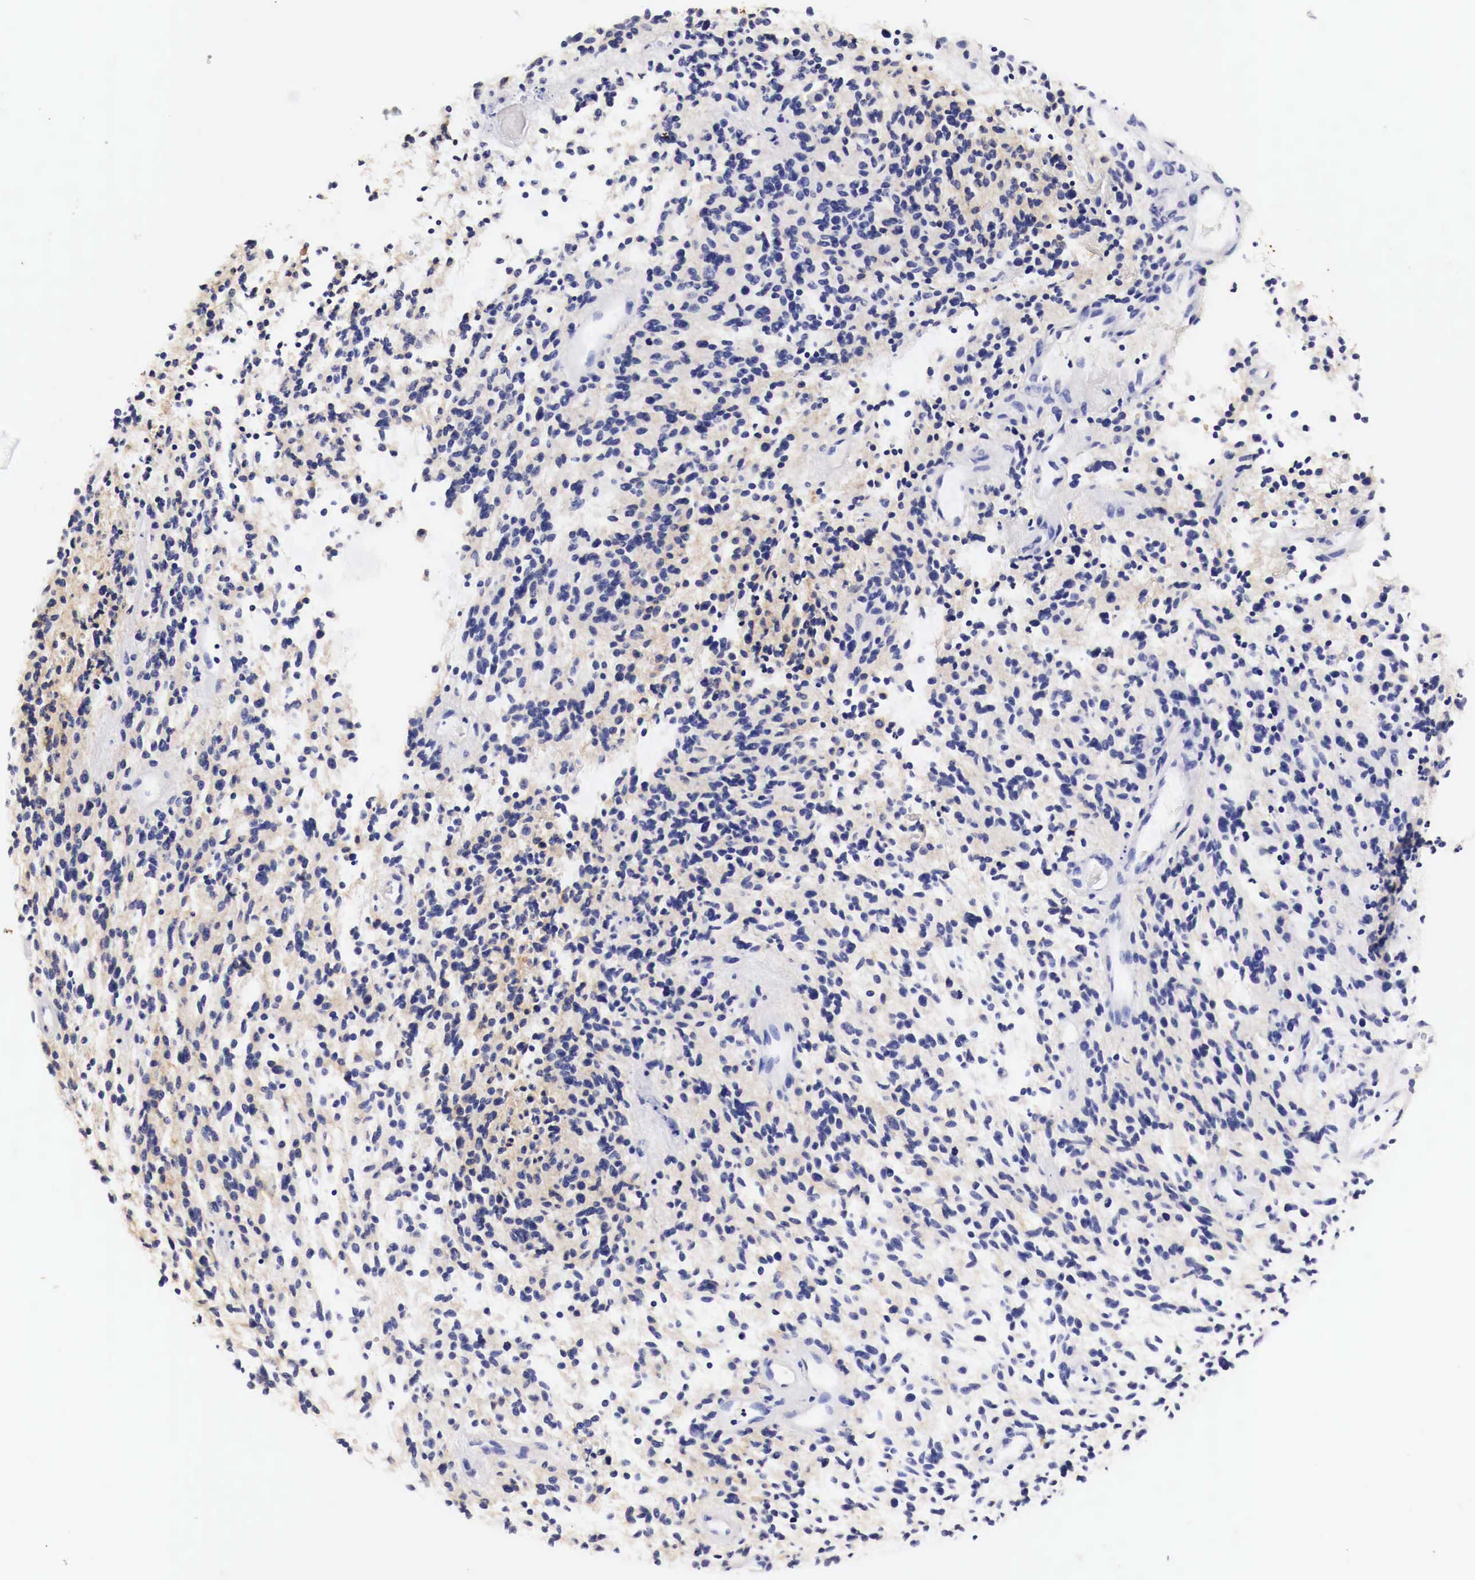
{"staining": {"intensity": "negative", "quantity": "none", "location": "none"}, "tissue": "glioma", "cell_type": "Tumor cells", "image_type": "cancer", "snomed": [{"axis": "morphology", "description": "Glioma, malignant, High grade"}, {"axis": "topography", "description": "Brain"}], "caption": "A micrograph of malignant glioma (high-grade) stained for a protein demonstrates no brown staining in tumor cells.", "gene": "EGFR", "patient": {"sex": "female", "age": 13}}